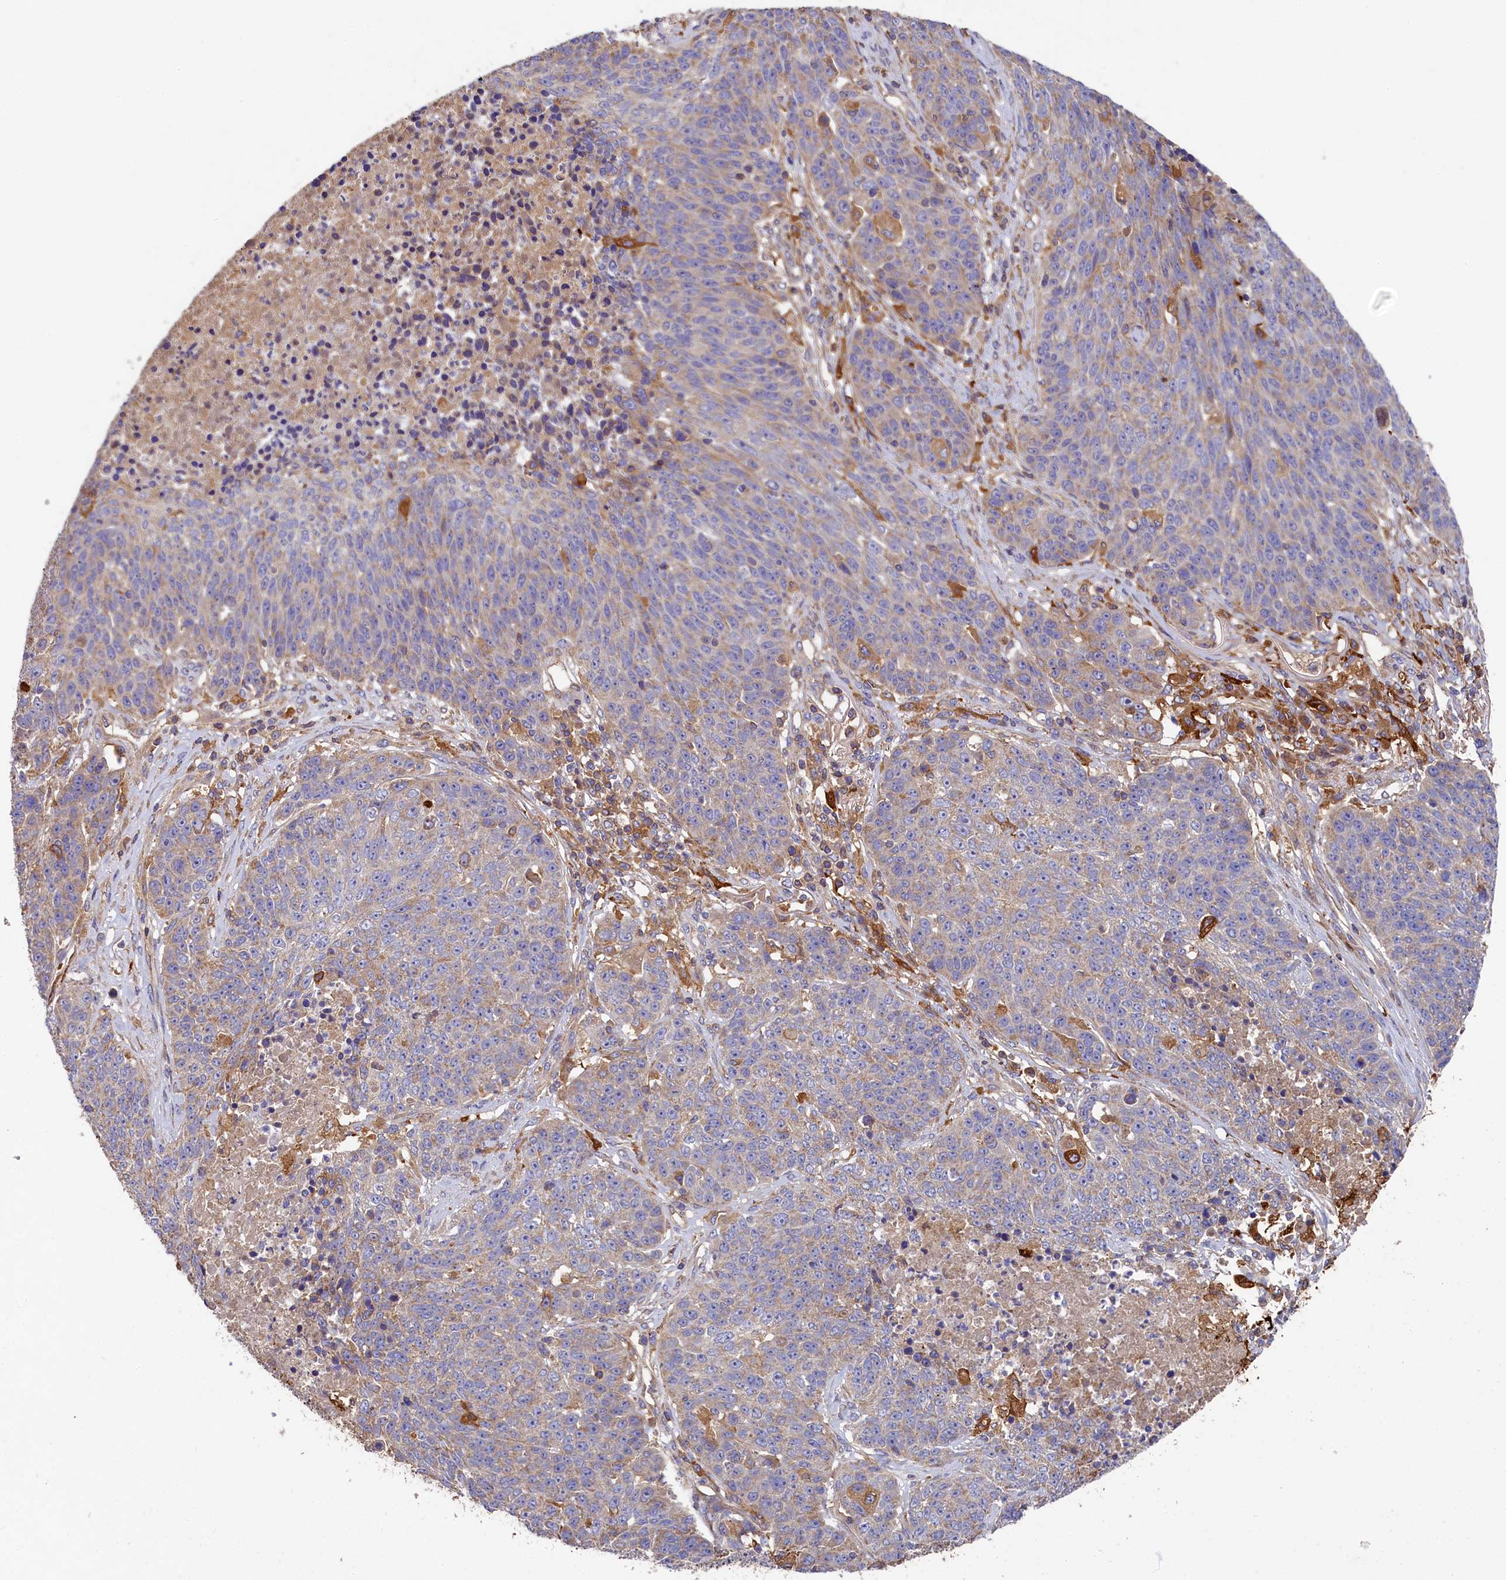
{"staining": {"intensity": "weak", "quantity": "<25%", "location": "cytoplasmic/membranous"}, "tissue": "lung cancer", "cell_type": "Tumor cells", "image_type": "cancer", "snomed": [{"axis": "morphology", "description": "Normal tissue, NOS"}, {"axis": "morphology", "description": "Squamous cell carcinoma, NOS"}, {"axis": "topography", "description": "Lymph node"}, {"axis": "topography", "description": "Lung"}], "caption": "A photomicrograph of human squamous cell carcinoma (lung) is negative for staining in tumor cells.", "gene": "SEC31B", "patient": {"sex": "male", "age": 66}}